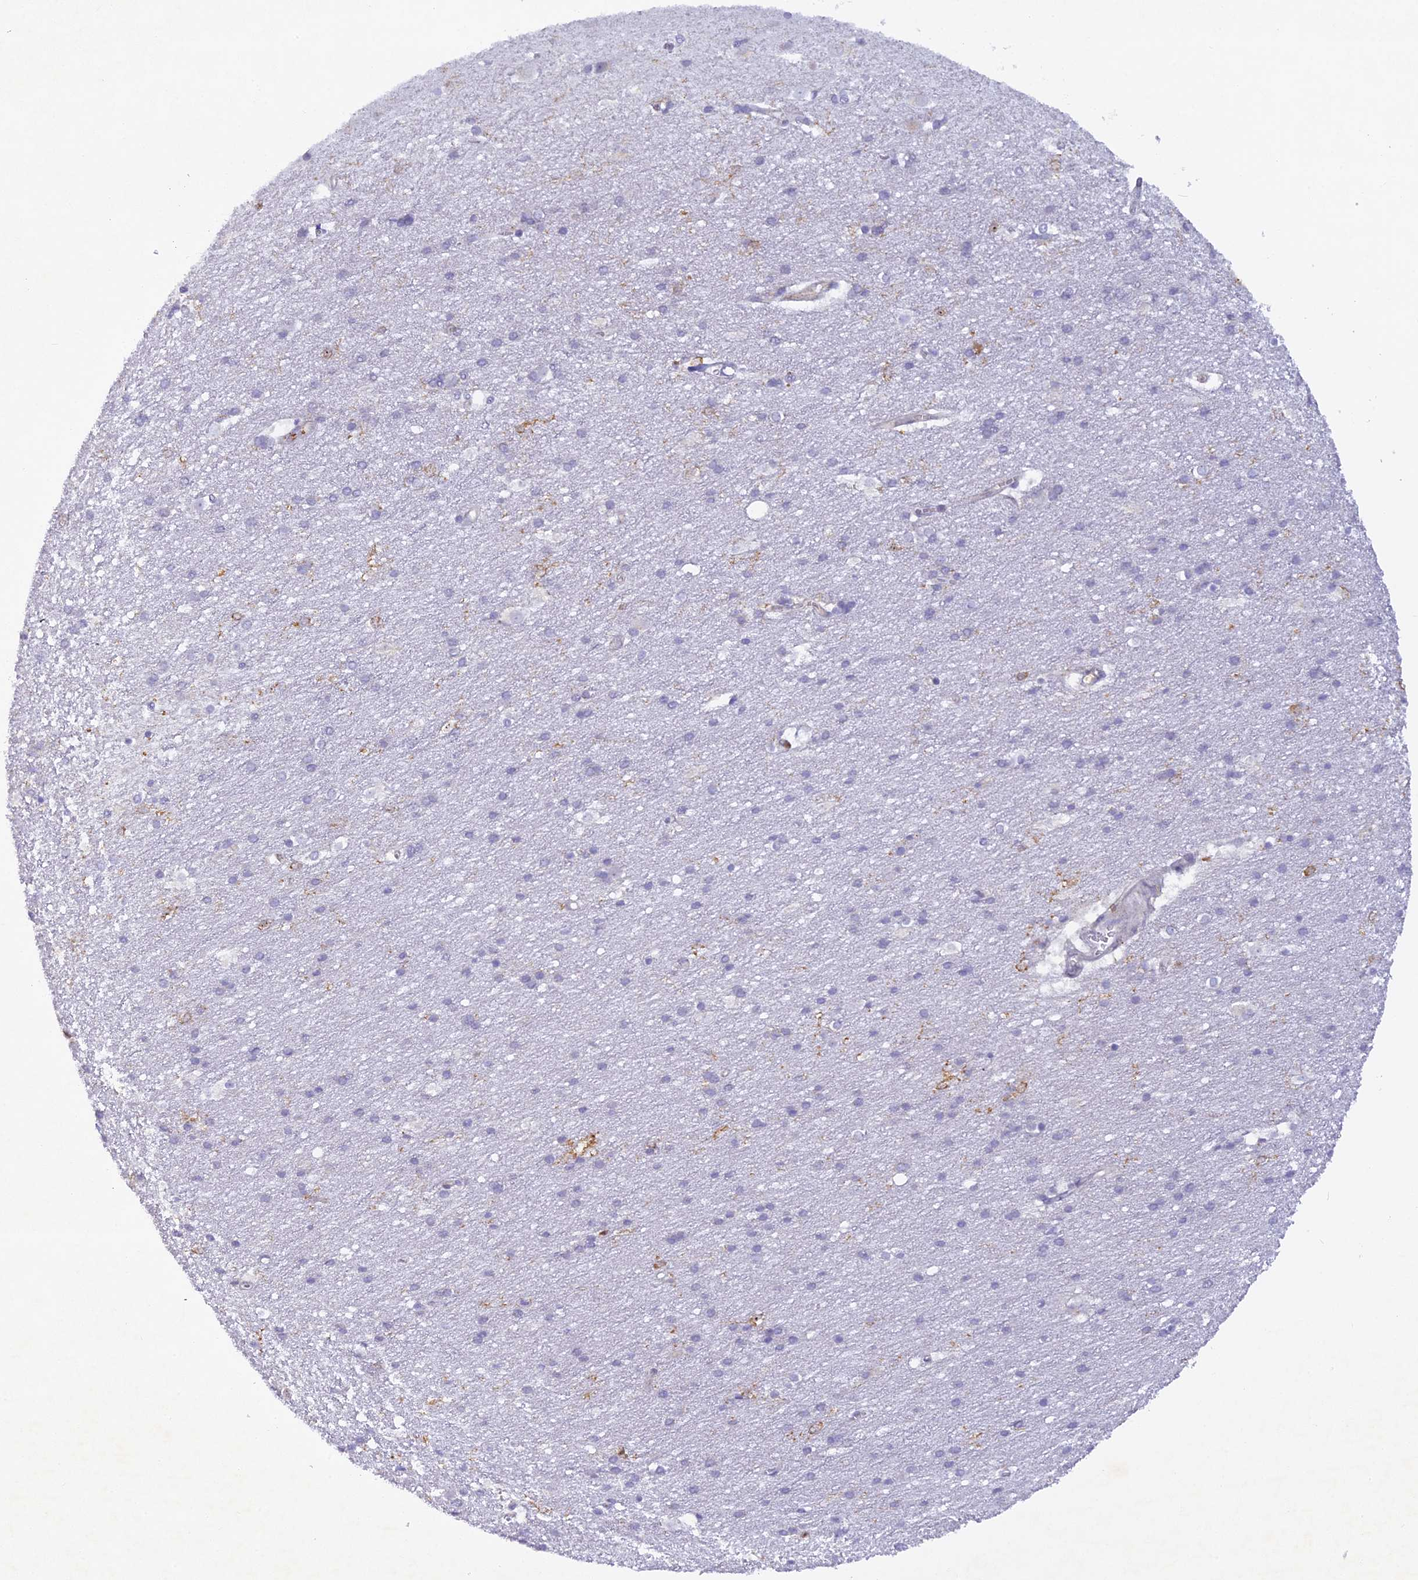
{"staining": {"intensity": "negative", "quantity": "none", "location": "none"}, "tissue": "cerebral cortex", "cell_type": "Endothelial cells", "image_type": "normal", "snomed": [{"axis": "morphology", "description": "Normal tissue, NOS"}, {"axis": "topography", "description": "Cerebral cortex"}], "caption": "This histopathology image is of unremarkable cerebral cortex stained with immunohistochemistry to label a protein in brown with the nuclei are counter-stained blue. There is no positivity in endothelial cells. (Stains: DAB (3,3'-diaminobenzidine) IHC with hematoxylin counter stain, Microscopy: brightfield microscopy at high magnification).", "gene": "FYB1", "patient": {"sex": "male", "age": 54}}